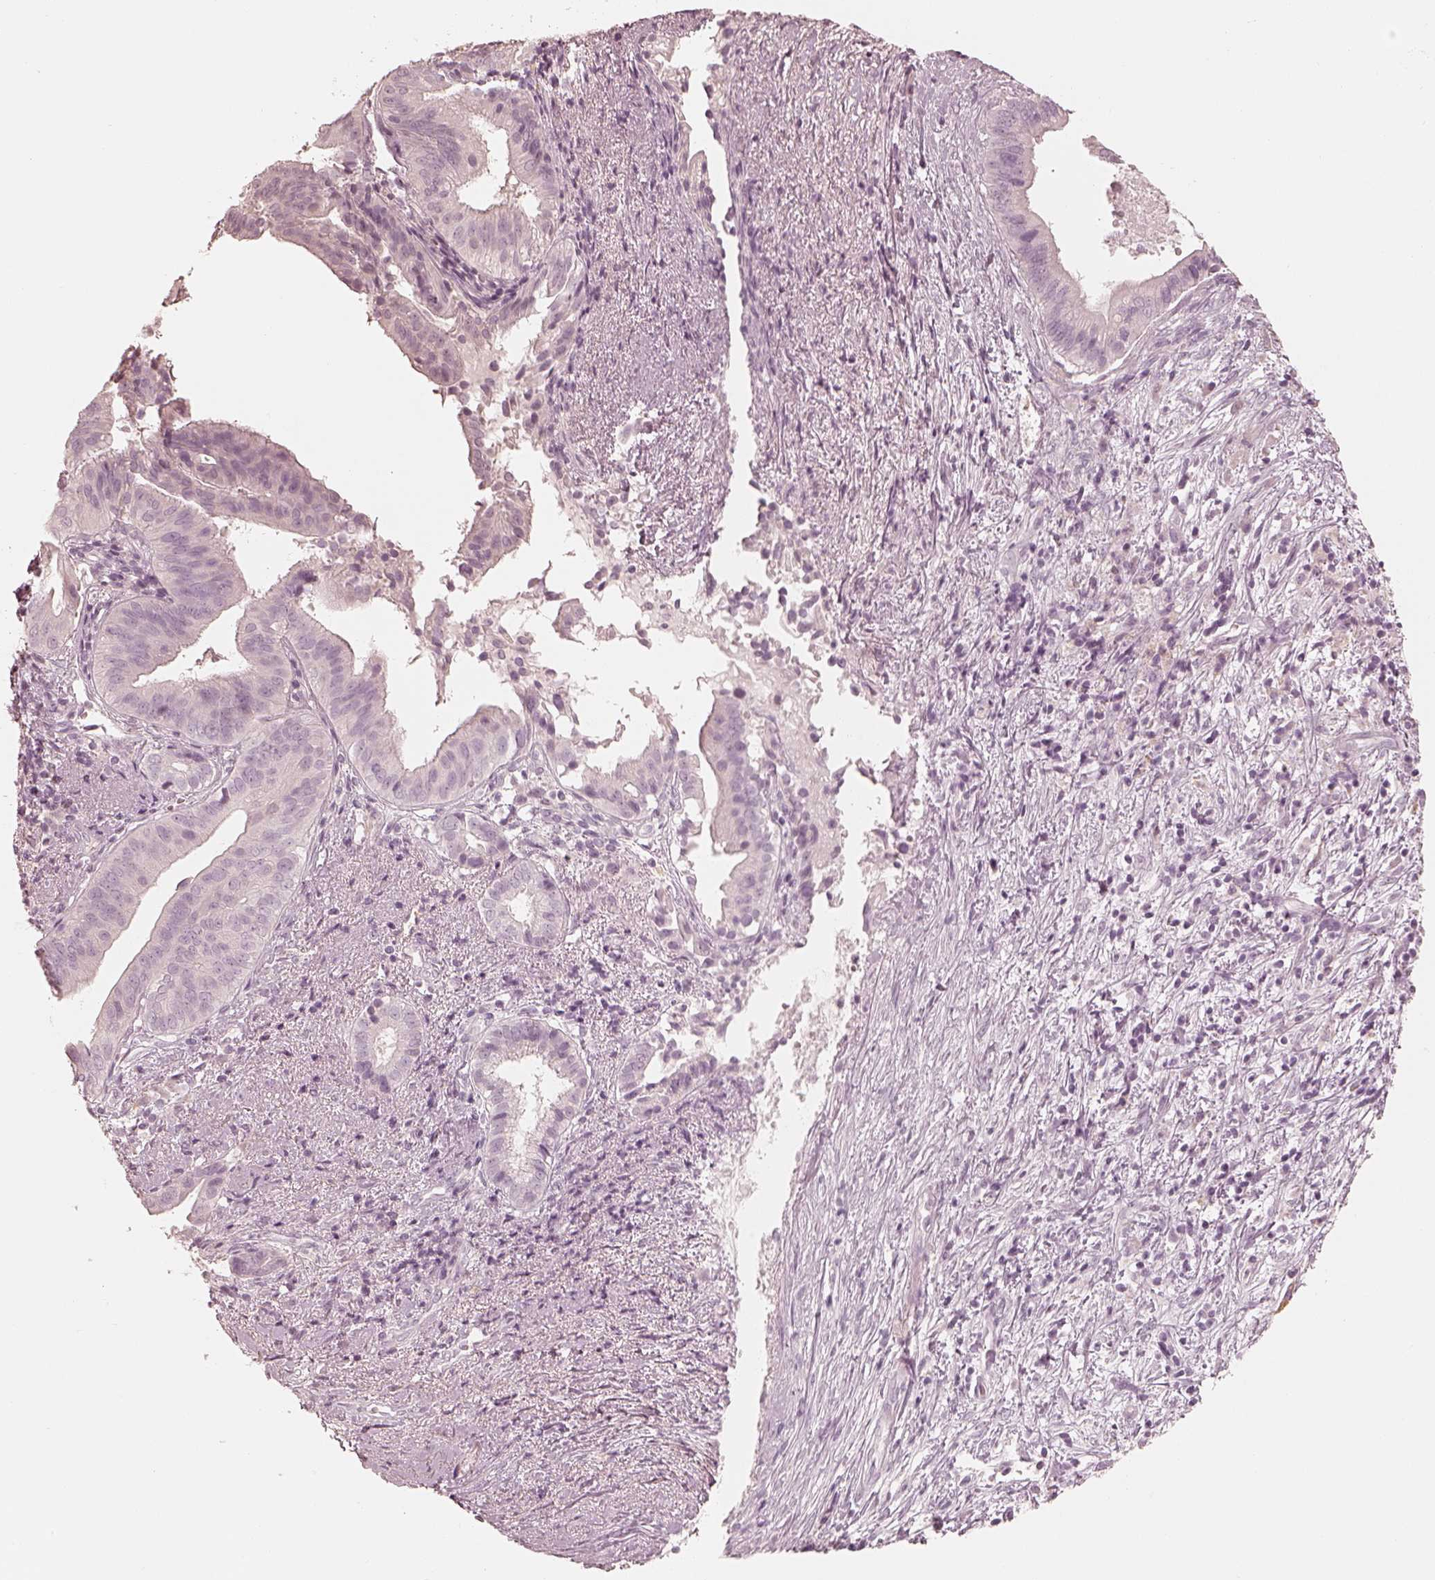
{"staining": {"intensity": "negative", "quantity": "none", "location": "none"}, "tissue": "pancreatic cancer", "cell_type": "Tumor cells", "image_type": "cancer", "snomed": [{"axis": "morphology", "description": "Adenocarcinoma, NOS"}, {"axis": "topography", "description": "Pancreas"}], "caption": "This image is of pancreatic adenocarcinoma stained with immunohistochemistry (IHC) to label a protein in brown with the nuclei are counter-stained blue. There is no staining in tumor cells.", "gene": "CALR3", "patient": {"sex": "male", "age": 61}}